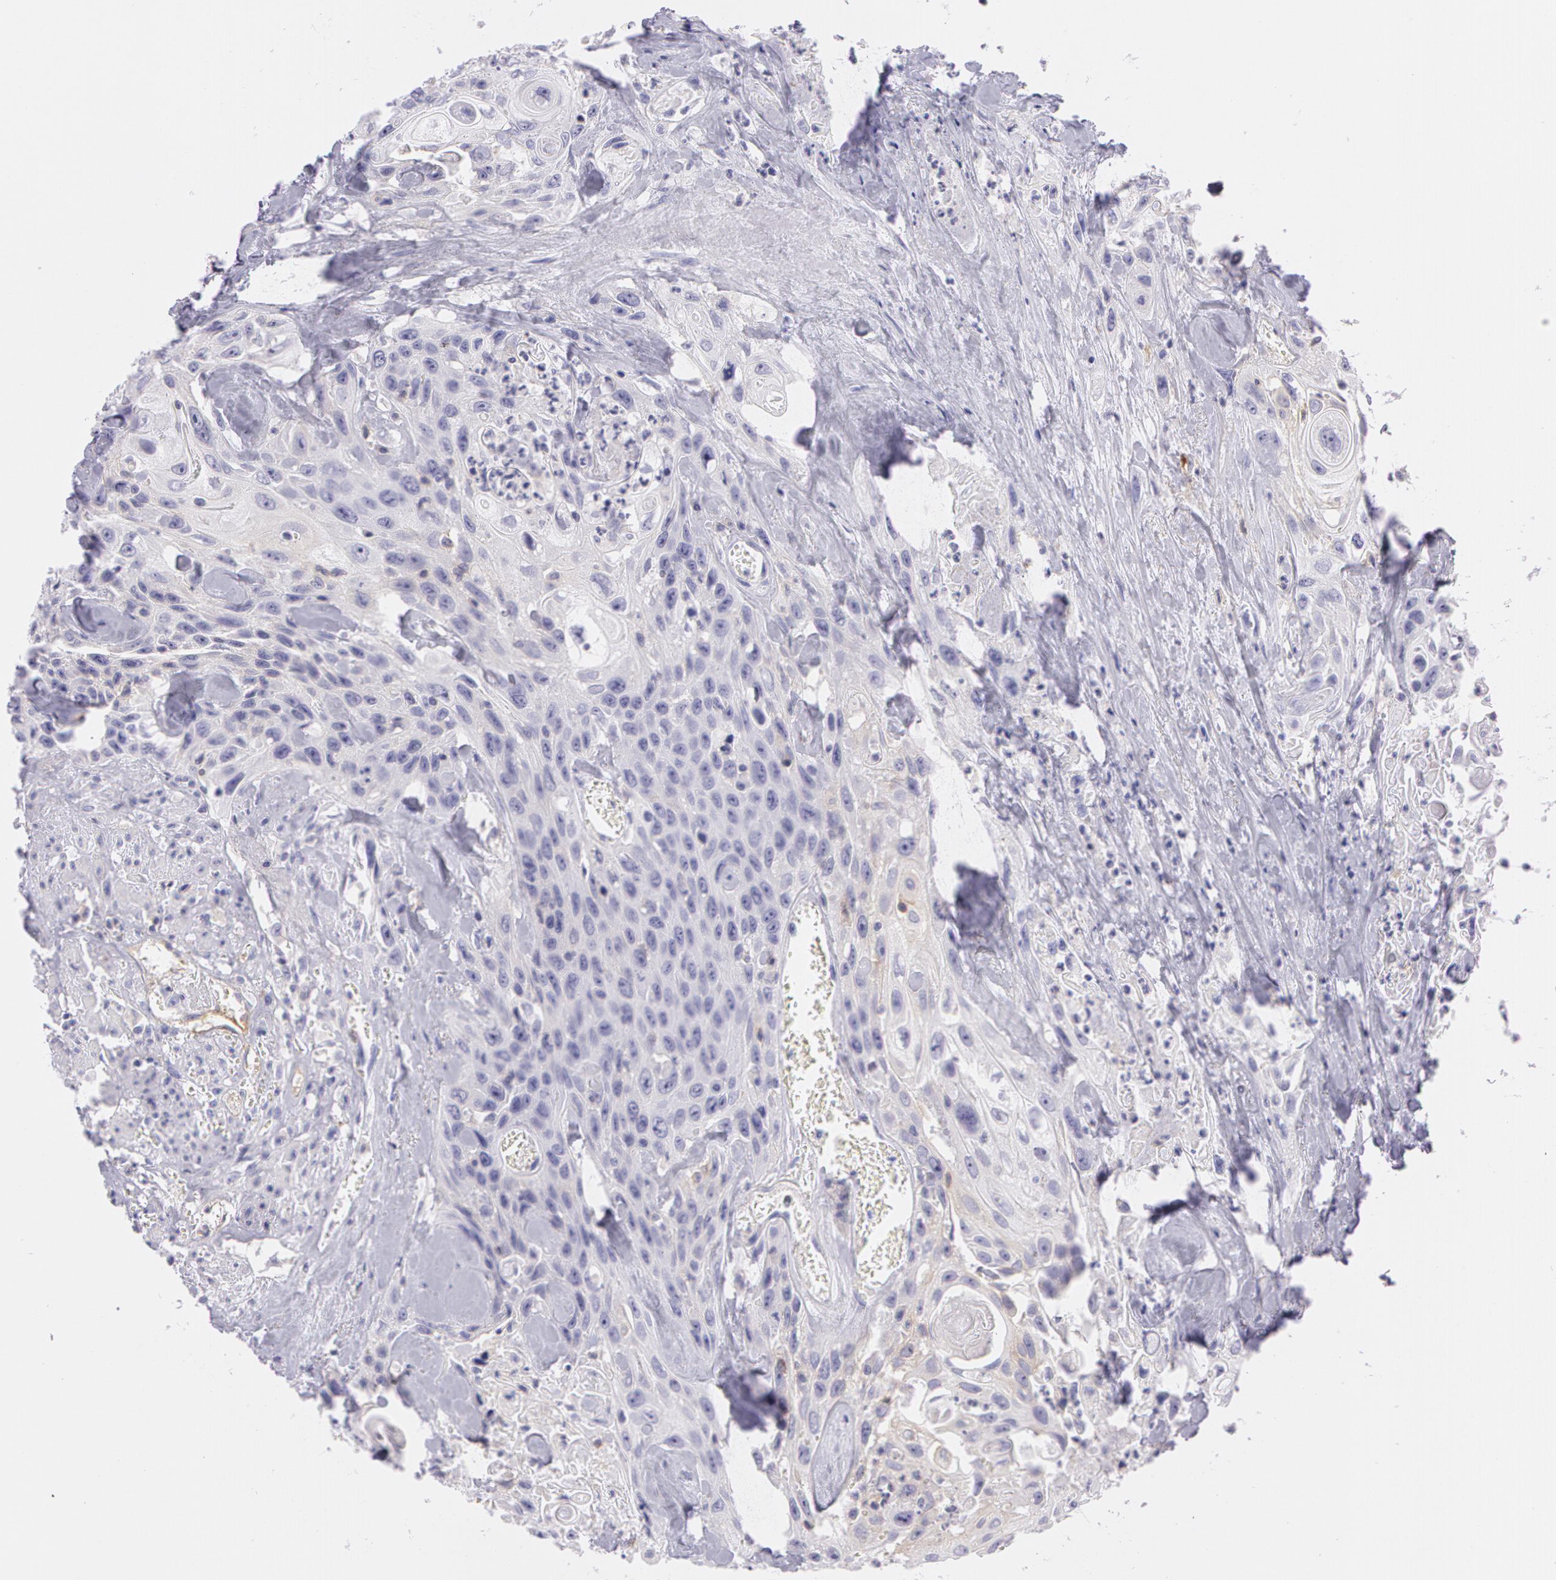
{"staining": {"intensity": "negative", "quantity": "none", "location": "none"}, "tissue": "urothelial cancer", "cell_type": "Tumor cells", "image_type": "cancer", "snomed": [{"axis": "morphology", "description": "Urothelial carcinoma, High grade"}, {"axis": "topography", "description": "Urinary bladder"}], "caption": "Tumor cells are negative for protein expression in human urothelial cancer.", "gene": "LY75", "patient": {"sex": "female", "age": 84}}